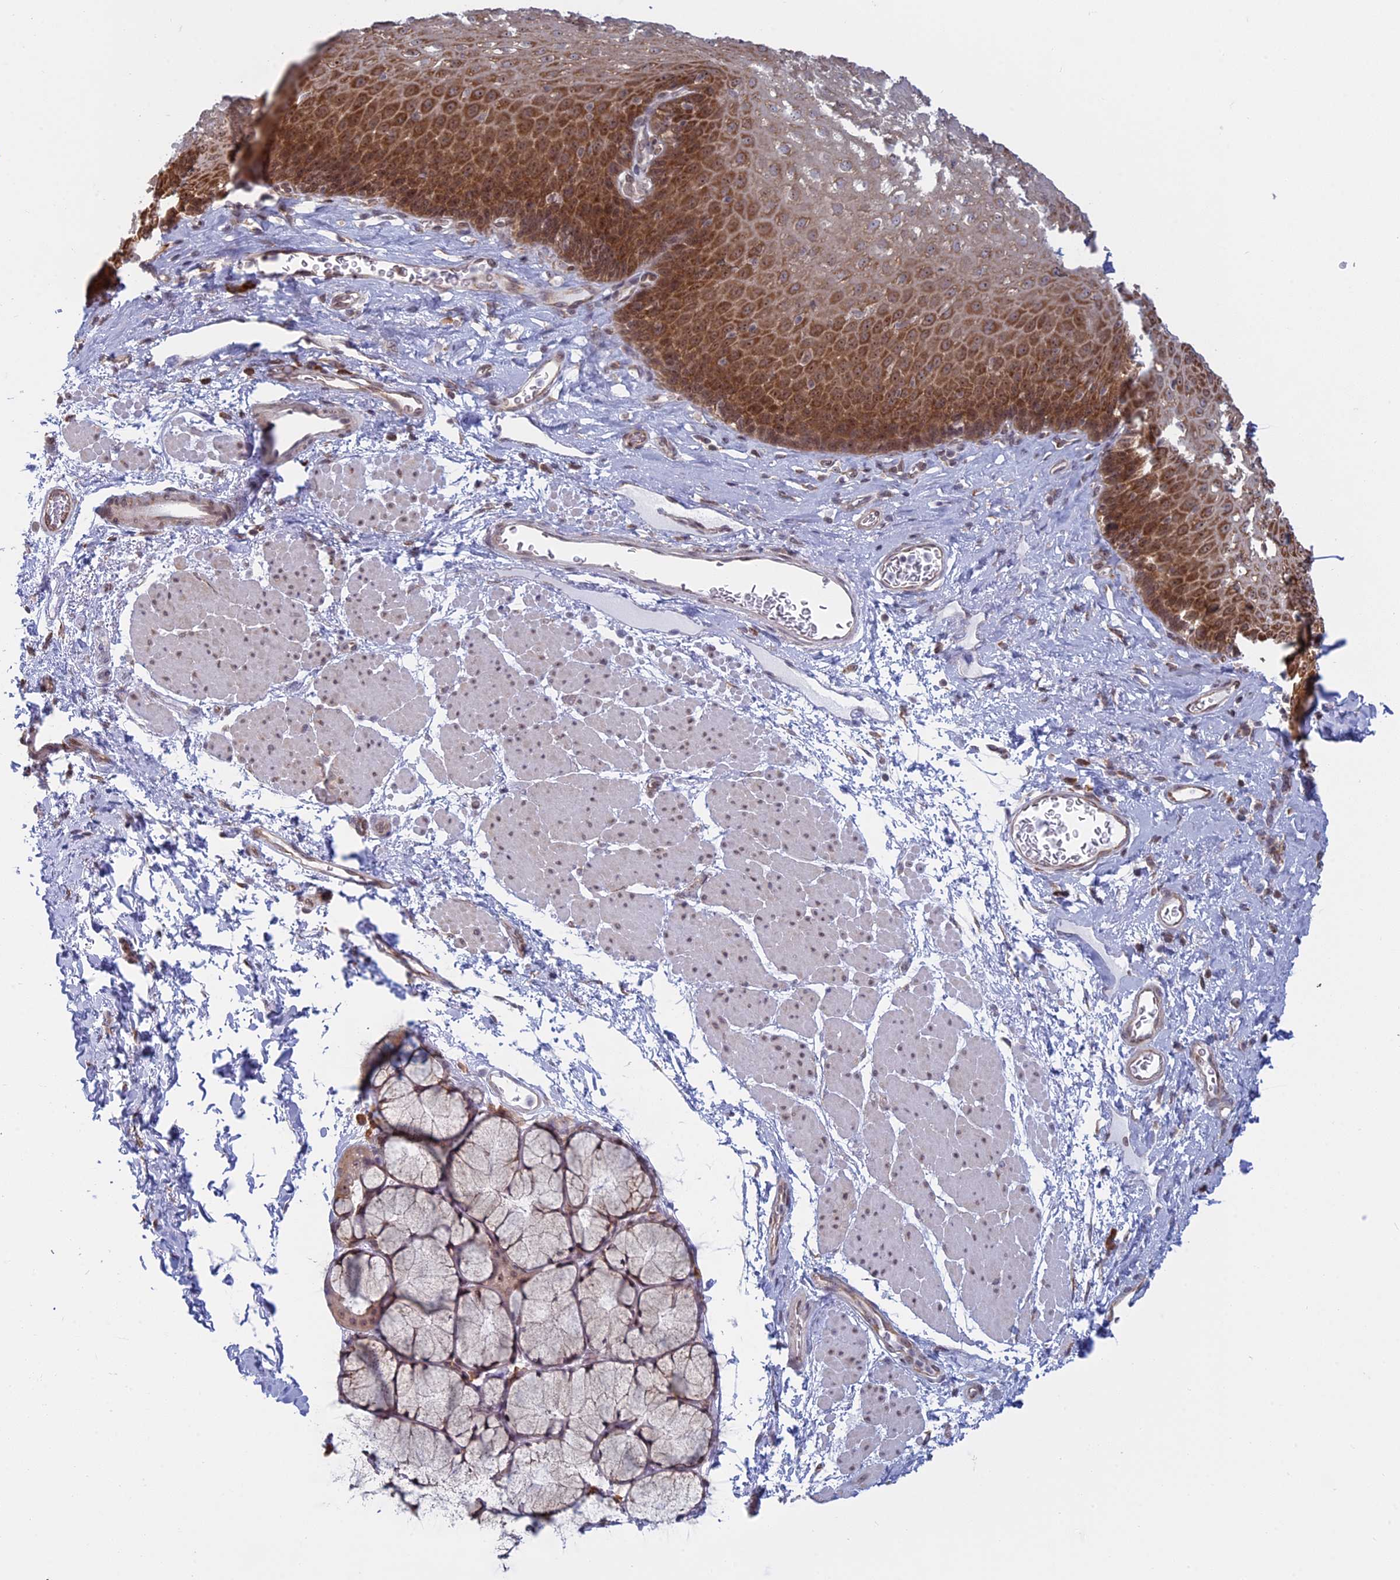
{"staining": {"intensity": "moderate", "quantity": ">75%", "location": "cytoplasmic/membranous"}, "tissue": "esophagus", "cell_type": "Squamous epithelial cells", "image_type": "normal", "snomed": [{"axis": "morphology", "description": "Normal tissue, NOS"}, {"axis": "topography", "description": "Esophagus"}], "caption": "Moderate cytoplasmic/membranous positivity is seen in about >75% of squamous epithelial cells in unremarkable esophagus.", "gene": "RPS19BP1", "patient": {"sex": "female", "age": 66}}